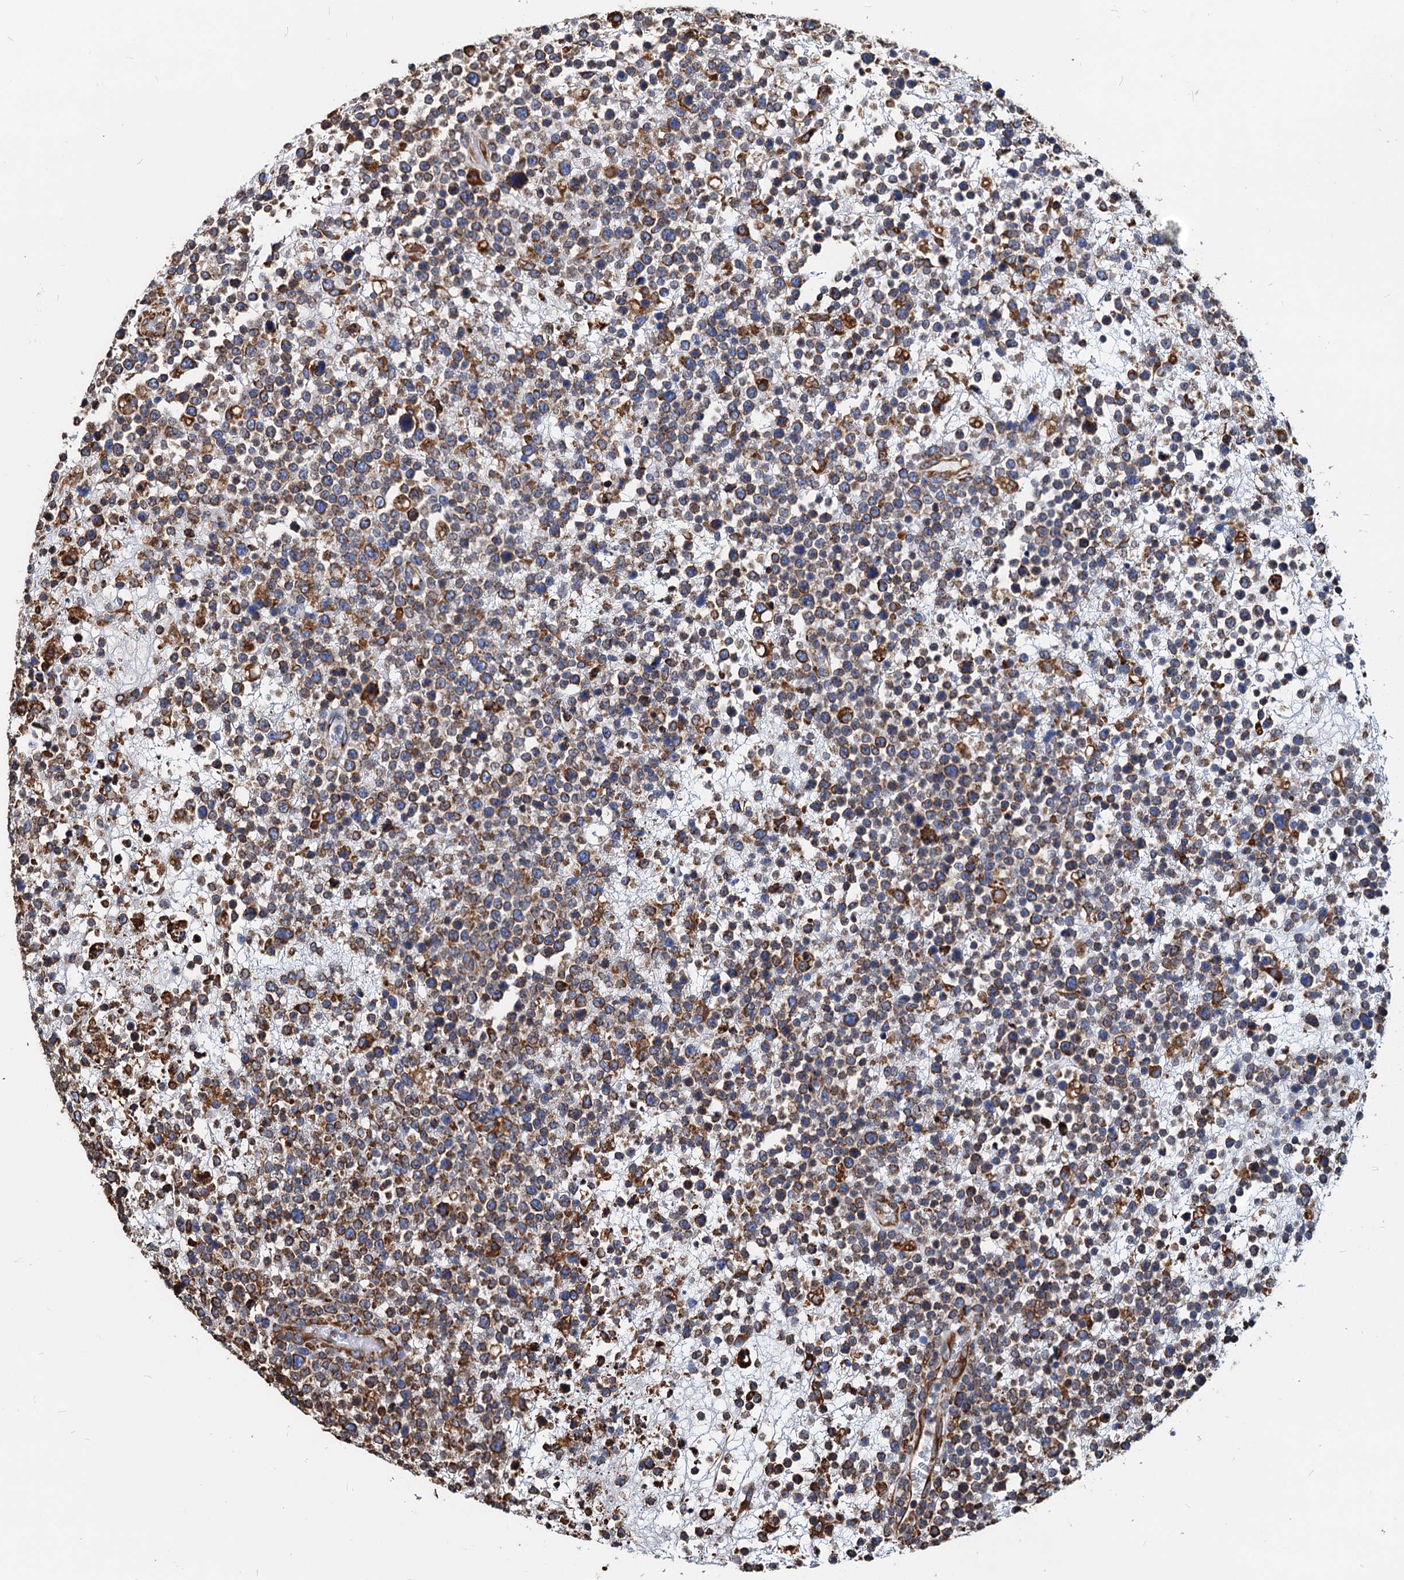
{"staining": {"intensity": "moderate", "quantity": "25%-75%", "location": "cytoplasmic/membranous"}, "tissue": "lymphoma", "cell_type": "Tumor cells", "image_type": "cancer", "snomed": [{"axis": "morphology", "description": "Malignant lymphoma, non-Hodgkin's type, High grade"}, {"axis": "topography", "description": "Colon"}], "caption": "About 25%-75% of tumor cells in lymphoma exhibit moderate cytoplasmic/membranous protein expression as visualized by brown immunohistochemical staining.", "gene": "HSPA5", "patient": {"sex": "female", "age": 53}}